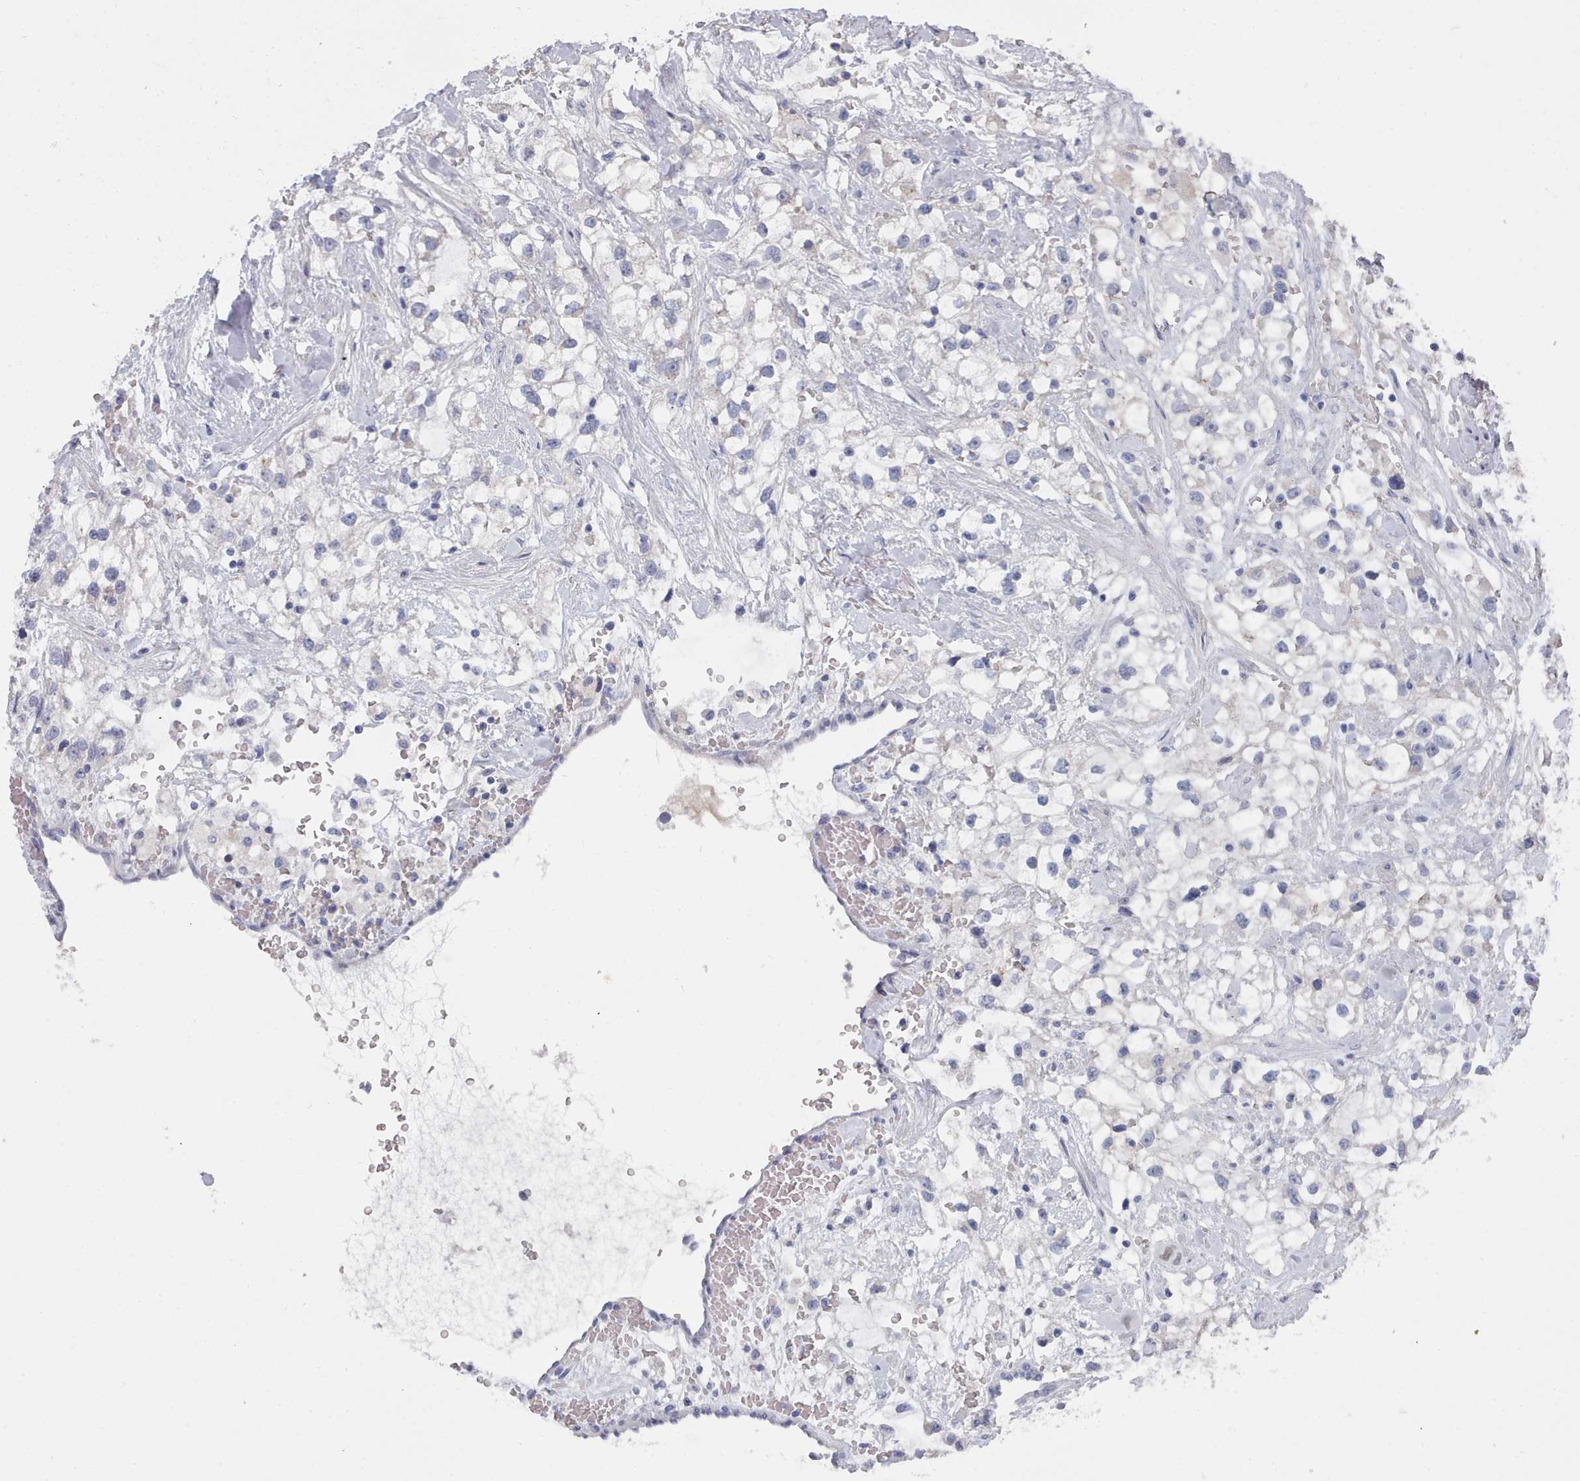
{"staining": {"intensity": "negative", "quantity": "none", "location": "none"}, "tissue": "renal cancer", "cell_type": "Tumor cells", "image_type": "cancer", "snomed": [{"axis": "morphology", "description": "Adenocarcinoma, NOS"}, {"axis": "topography", "description": "Kidney"}], "caption": "Image shows no protein positivity in tumor cells of adenocarcinoma (renal) tissue. The staining was performed using DAB (3,3'-diaminobenzidine) to visualize the protein expression in brown, while the nuclei were stained in blue with hematoxylin (Magnification: 20x).", "gene": "ACAD11", "patient": {"sex": "male", "age": 59}}